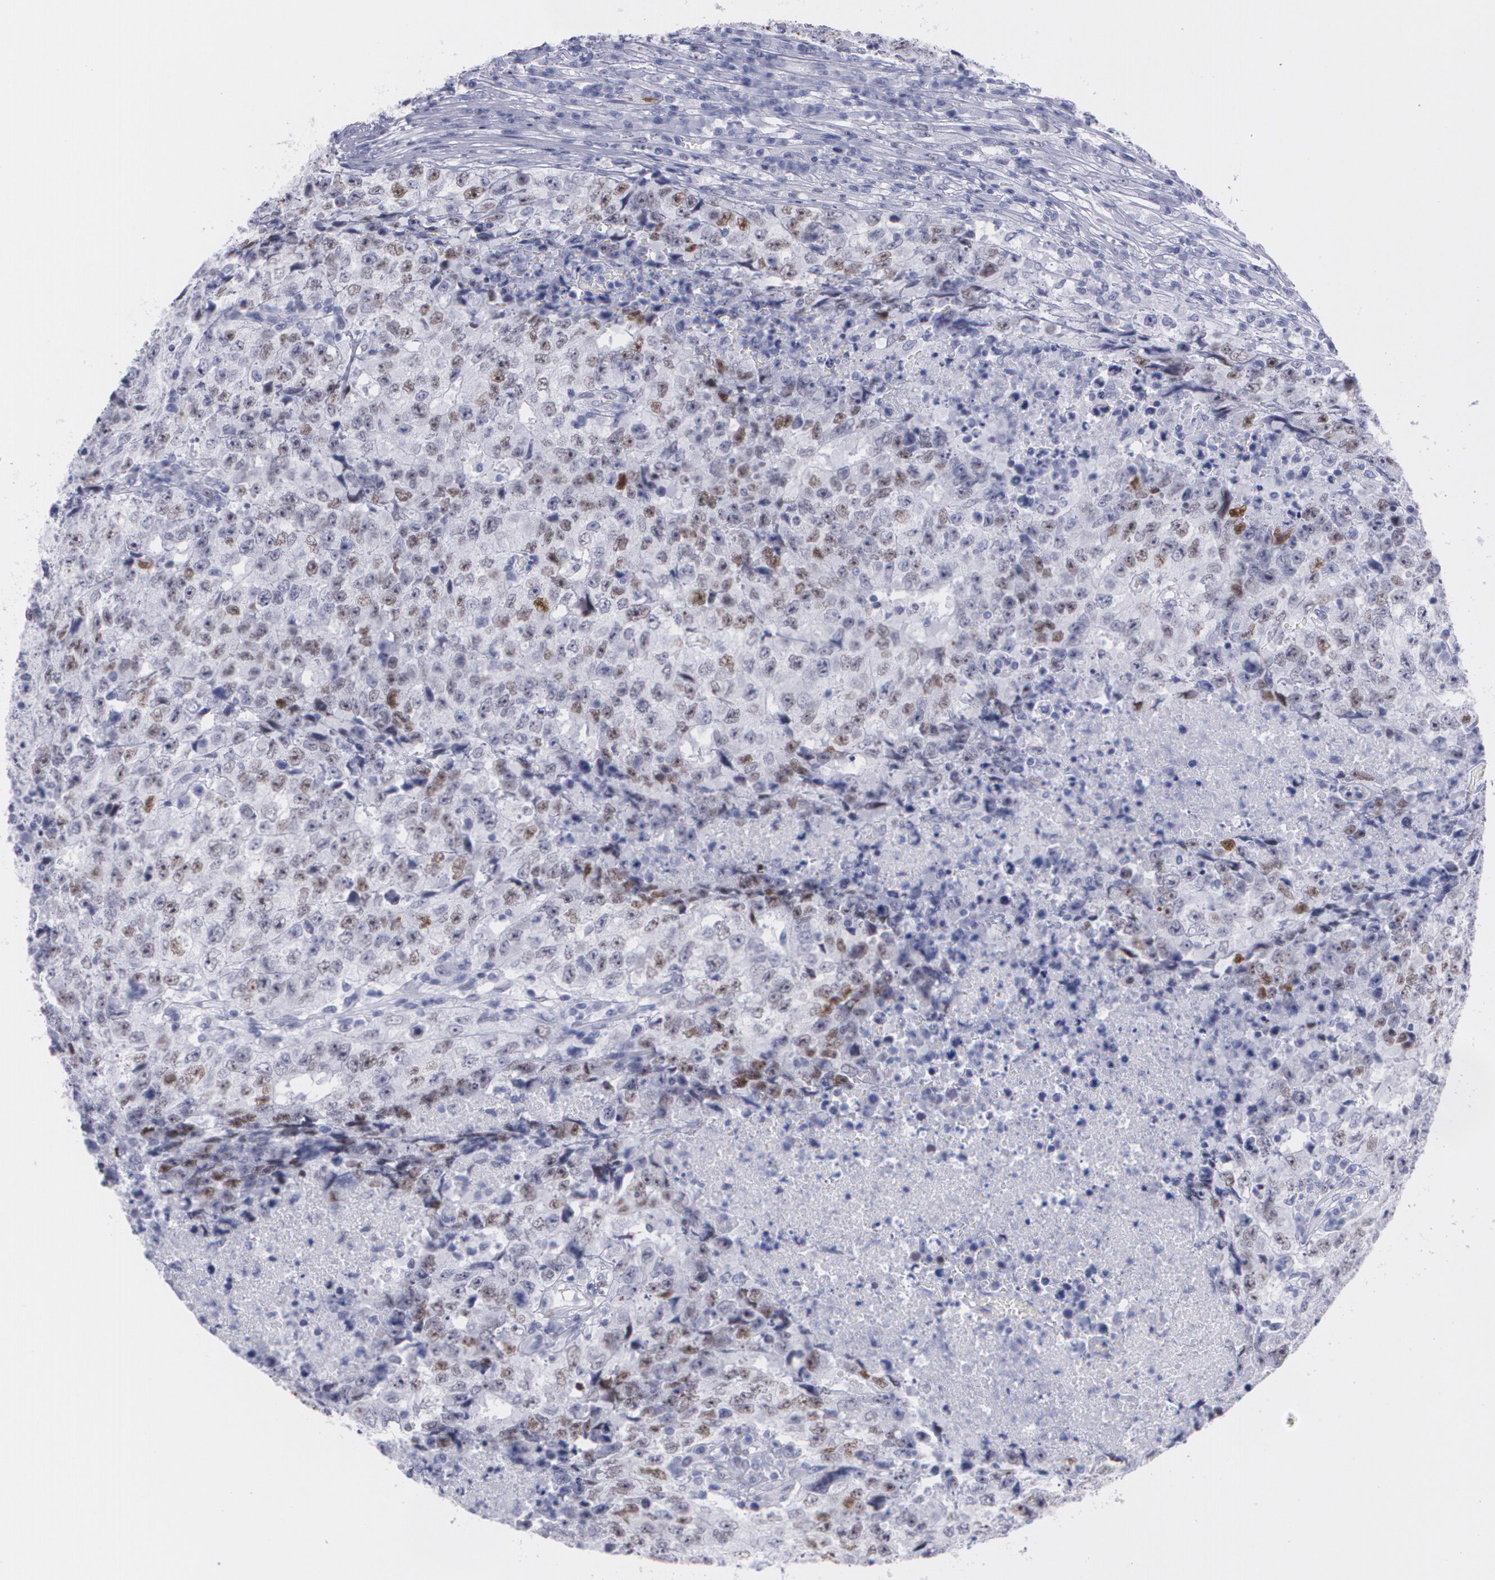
{"staining": {"intensity": "weak", "quantity": "25%-75%", "location": "nuclear"}, "tissue": "testis cancer", "cell_type": "Tumor cells", "image_type": "cancer", "snomed": [{"axis": "morphology", "description": "Necrosis, NOS"}, {"axis": "morphology", "description": "Carcinoma, Embryonal, NOS"}, {"axis": "topography", "description": "Testis"}], "caption": "This is an image of immunohistochemistry staining of embryonal carcinoma (testis), which shows weak expression in the nuclear of tumor cells.", "gene": "TP53", "patient": {"sex": "male", "age": 19}}